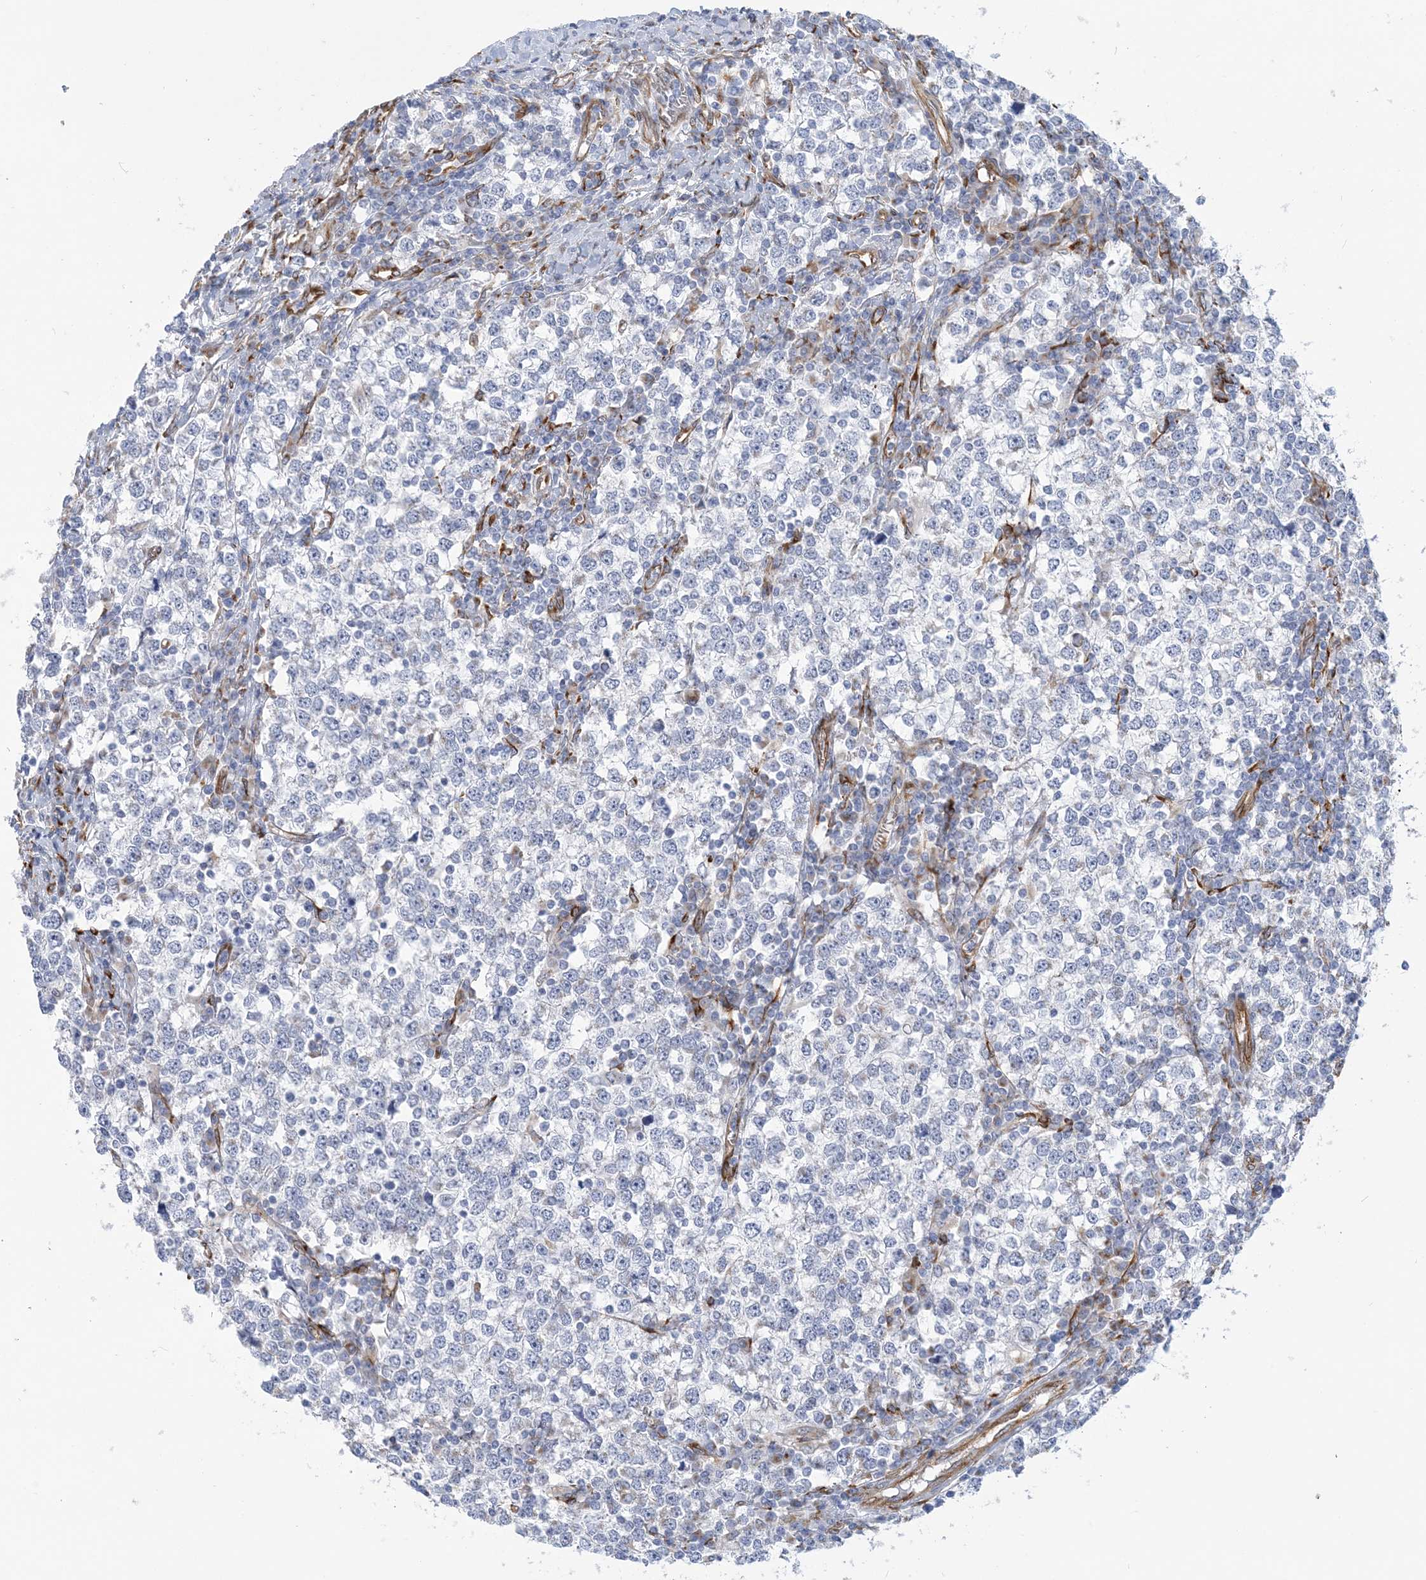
{"staining": {"intensity": "negative", "quantity": "none", "location": "none"}, "tissue": "testis cancer", "cell_type": "Tumor cells", "image_type": "cancer", "snomed": [{"axis": "morphology", "description": "Seminoma, NOS"}, {"axis": "topography", "description": "Testis"}], "caption": "Tumor cells show no significant protein positivity in seminoma (testis).", "gene": "PLEKHG4B", "patient": {"sex": "male", "age": 65}}